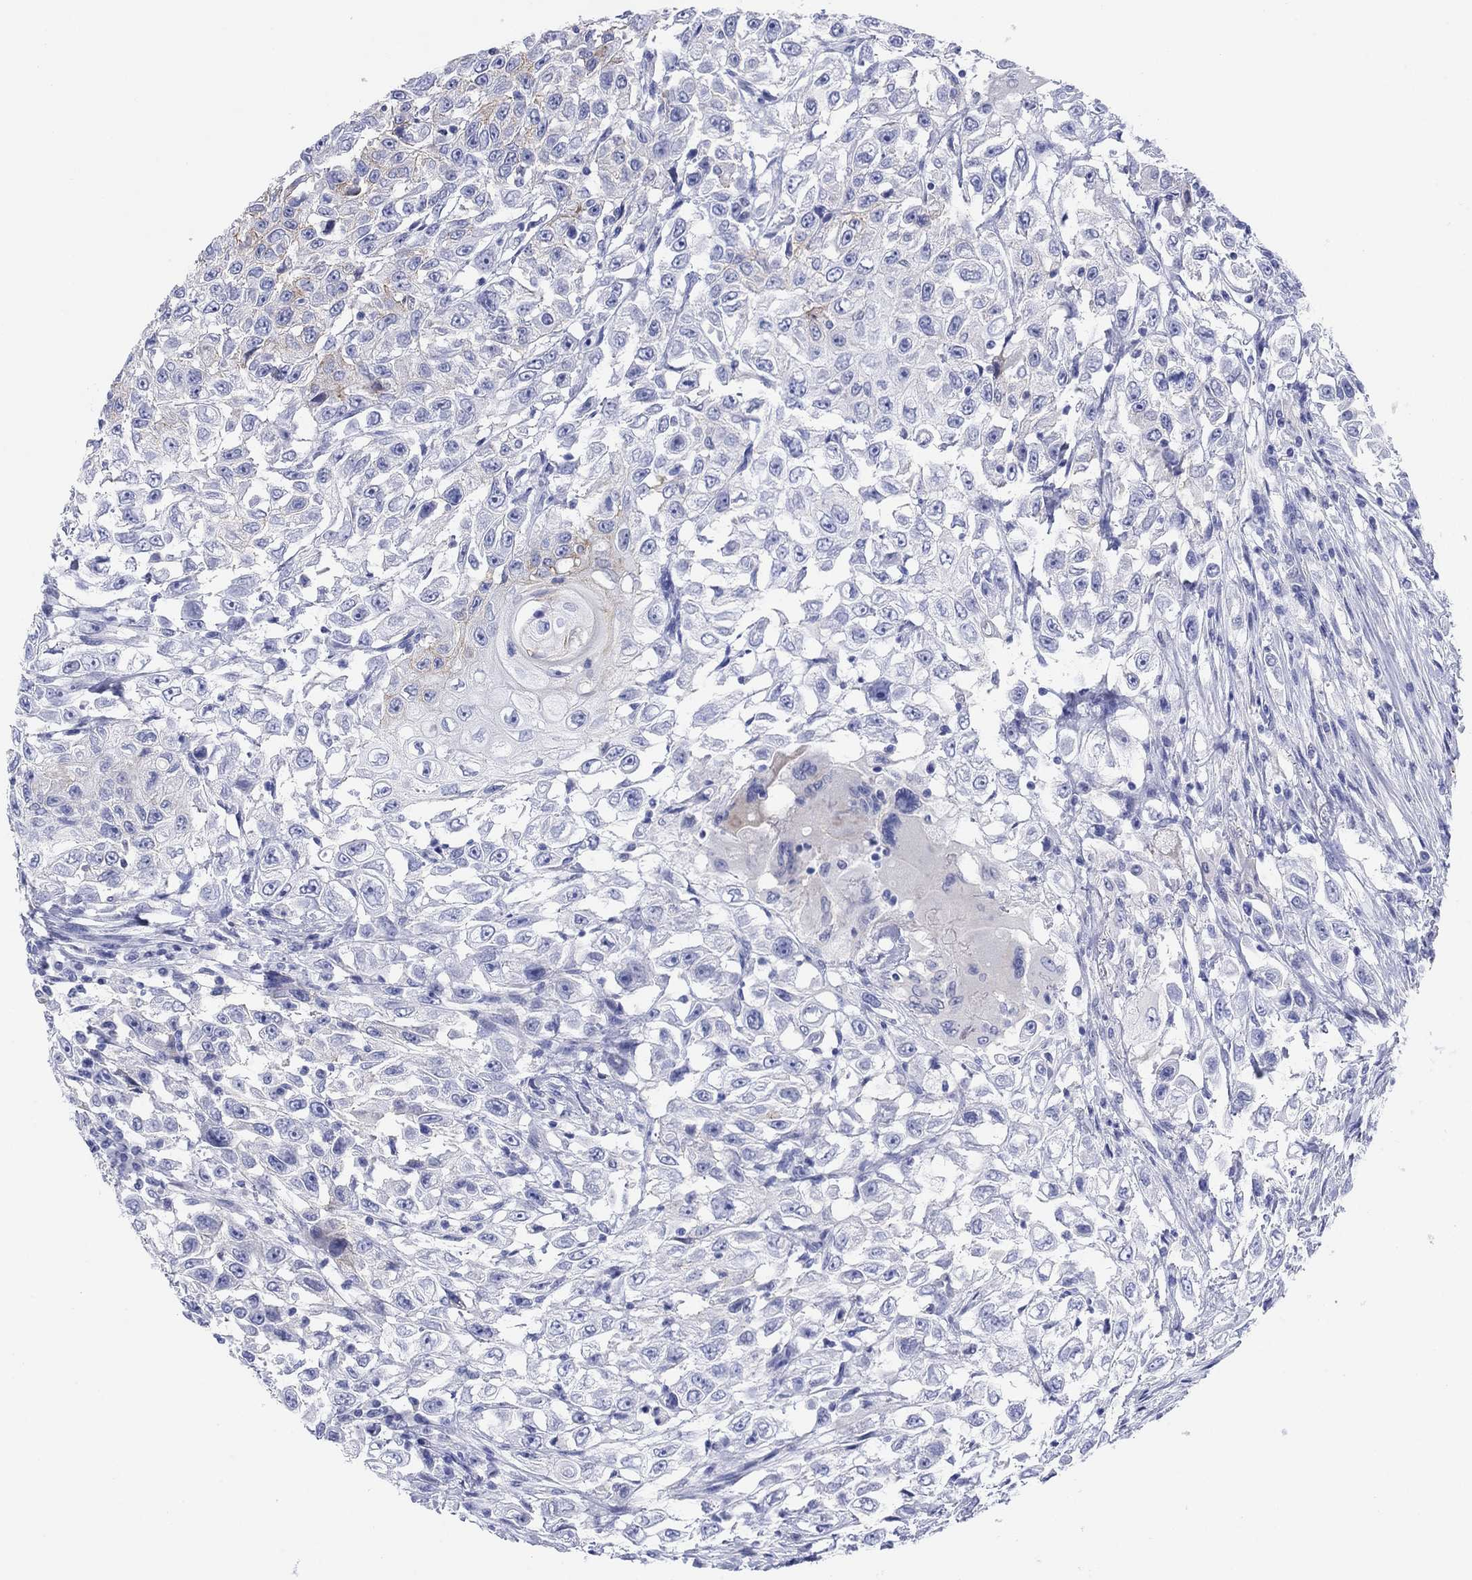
{"staining": {"intensity": "moderate", "quantity": "<25%", "location": "cytoplasmic/membranous"}, "tissue": "urothelial cancer", "cell_type": "Tumor cells", "image_type": "cancer", "snomed": [{"axis": "morphology", "description": "Urothelial carcinoma, High grade"}, {"axis": "topography", "description": "Urinary bladder"}], "caption": "A photomicrograph of human high-grade urothelial carcinoma stained for a protein shows moderate cytoplasmic/membranous brown staining in tumor cells.", "gene": "ATP1B1", "patient": {"sex": "female", "age": 56}}